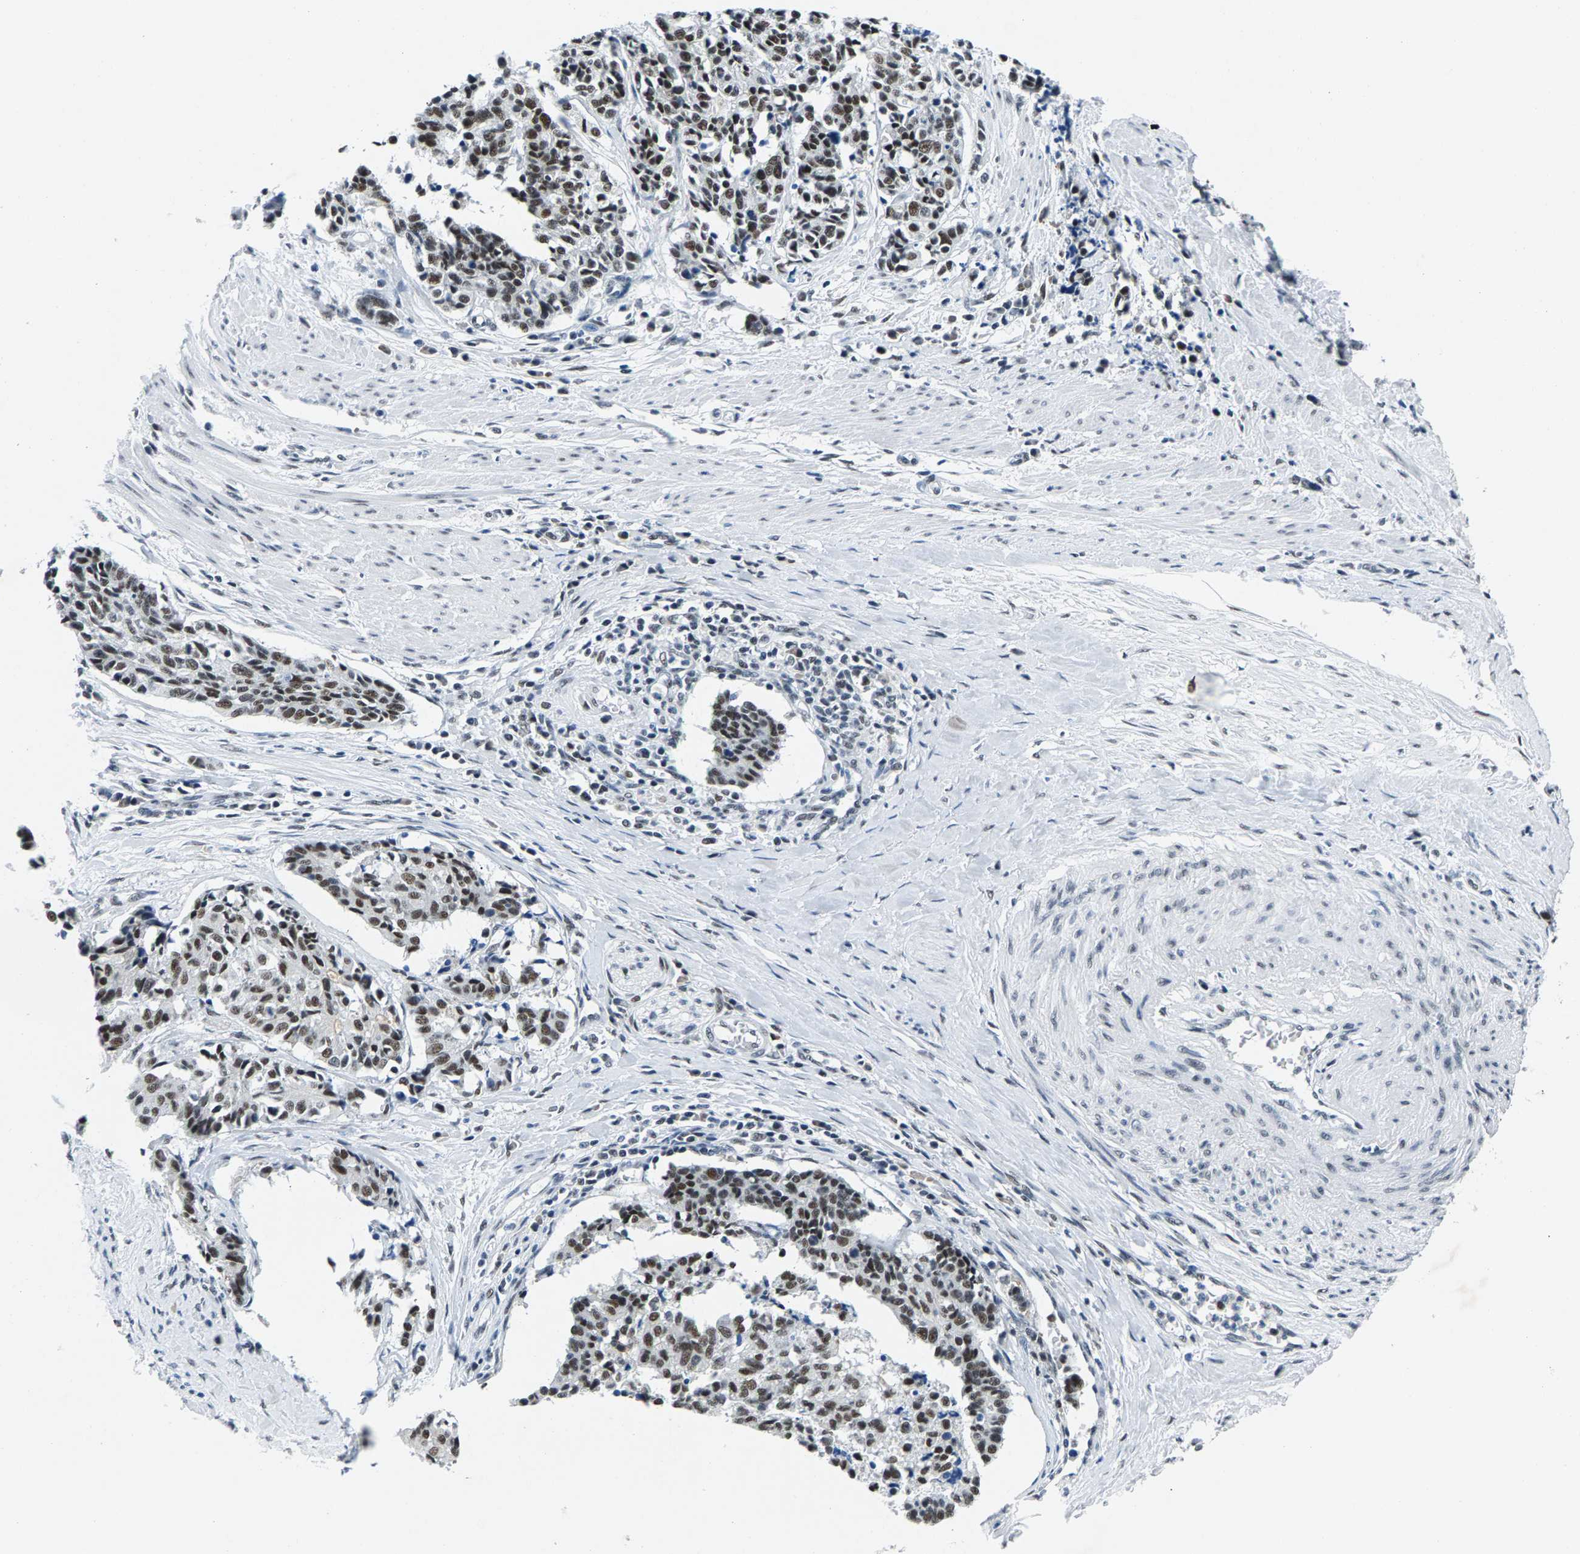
{"staining": {"intensity": "moderate", "quantity": ">75%", "location": "nuclear"}, "tissue": "cervical cancer", "cell_type": "Tumor cells", "image_type": "cancer", "snomed": [{"axis": "morphology", "description": "Normal tissue, NOS"}, {"axis": "morphology", "description": "Squamous cell carcinoma, NOS"}, {"axis": "topography", "description": "Cervix"}], "caption": "High-power microscopy captured an IHC micrograph of squamous cell carcinoma (cervical), revealing moderate nuclear positivity in about >75% of tumor cells. (DAB IHC with brightfield microscopy, high magnification).", "gene": "ATF2", "patient": {"sex": "female", "age": 35}}